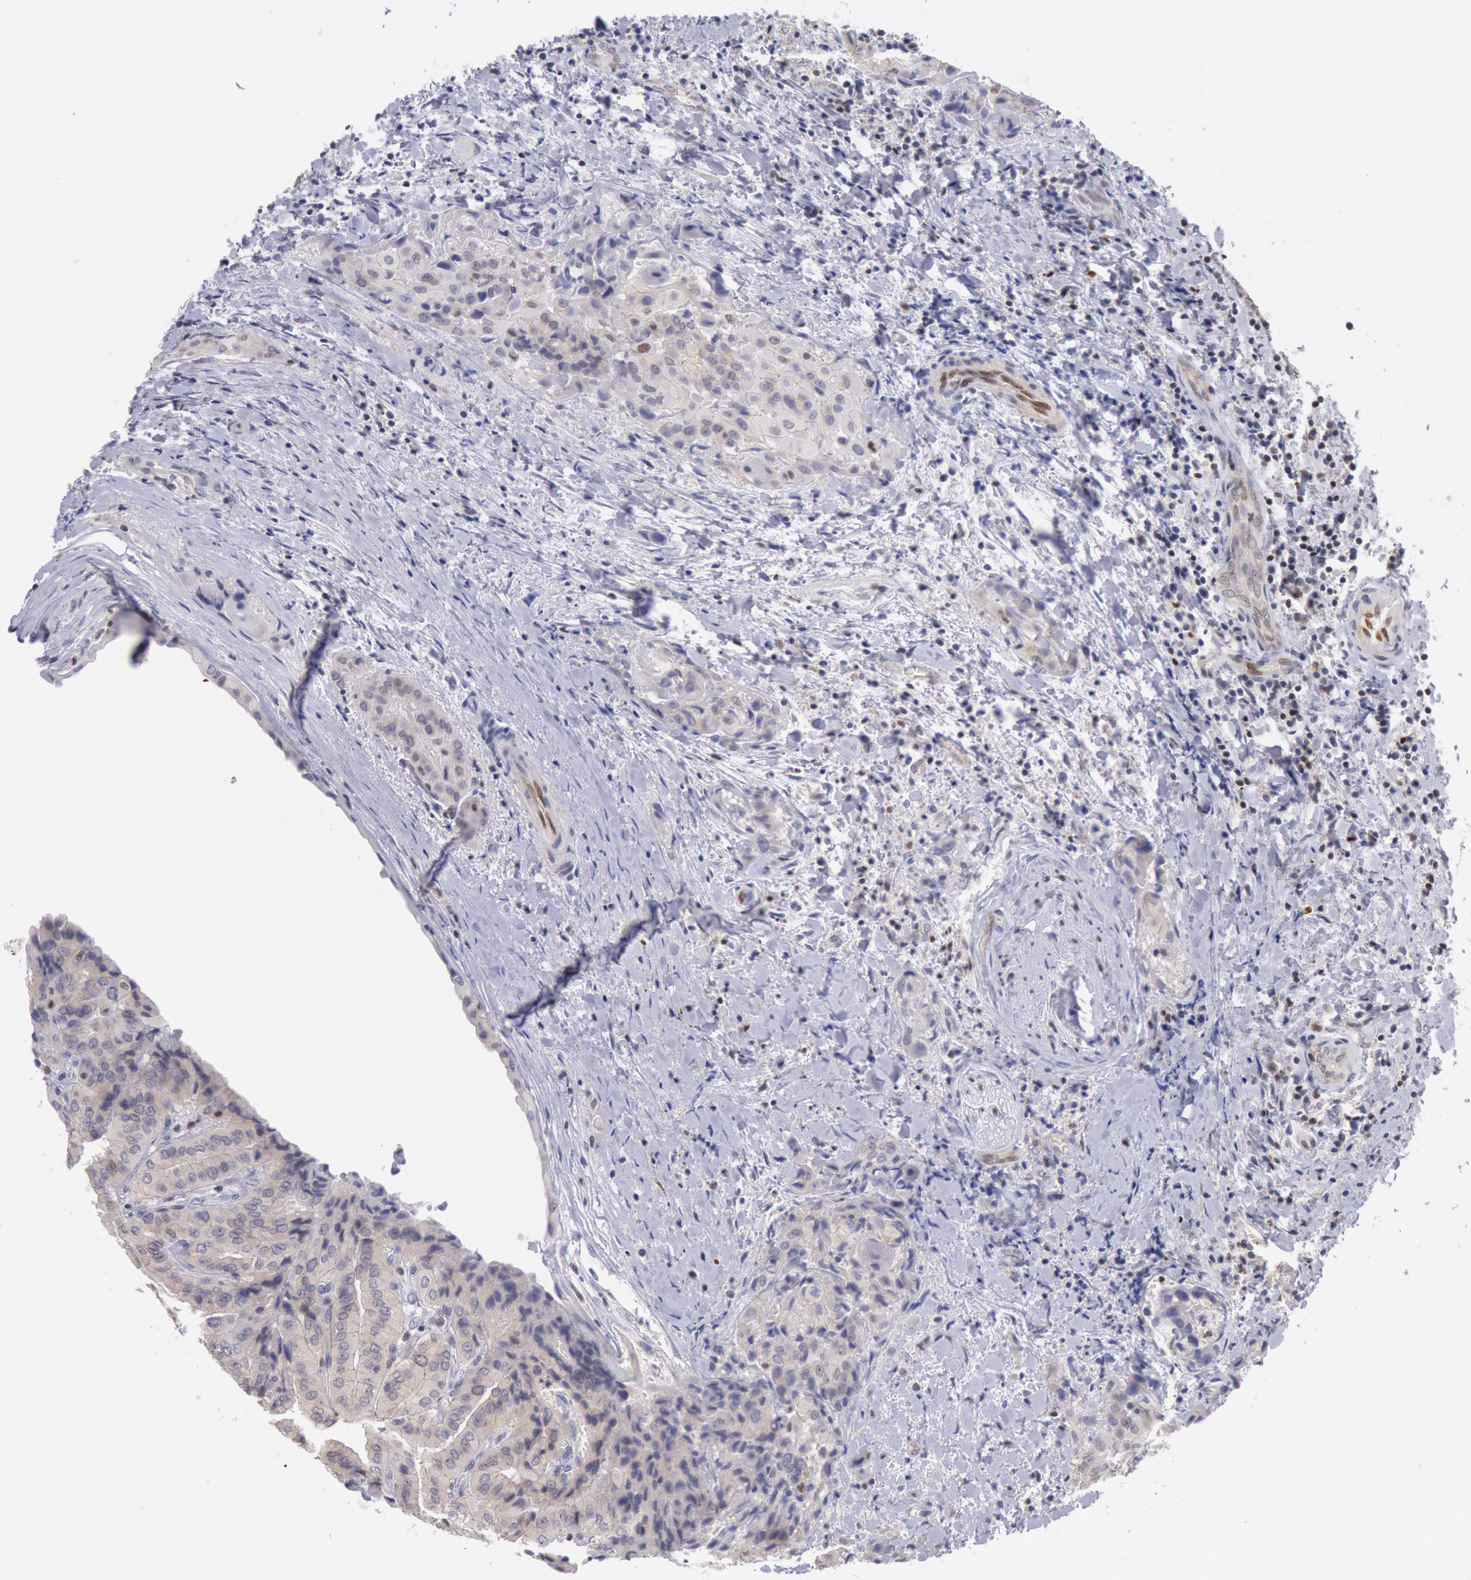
{"staining": {"intensity": "weak", "quantity": ">75%", "location": "cytoplasmic/membranous"}, "tissue": "thyroid cancer", "cell_type": "Tumor cells", "image_type": "cancer", "snomed": [{"axis": "morphology", "description": "Papillary adenocarcinoma, NOS"}, {"axis": "topography", "description": "Thyroid gland"}], "caption": "Thyroid cancer (papillary adenocarcinoma) stained with DAB (3,3'-diaminobenzidine) immunohistochemistry exhibits low levels of weak cytoplasmic/membranous staining in approximately >75% of tumor cells. (Stains: DAB (3,3'-diaminobenzidine) in brown, nuclei in blue, Microscopy: brightfield microscopy at high magnification).", "gene": "RPS6KA5", "patient": {"sex": "female", "age": 71}}